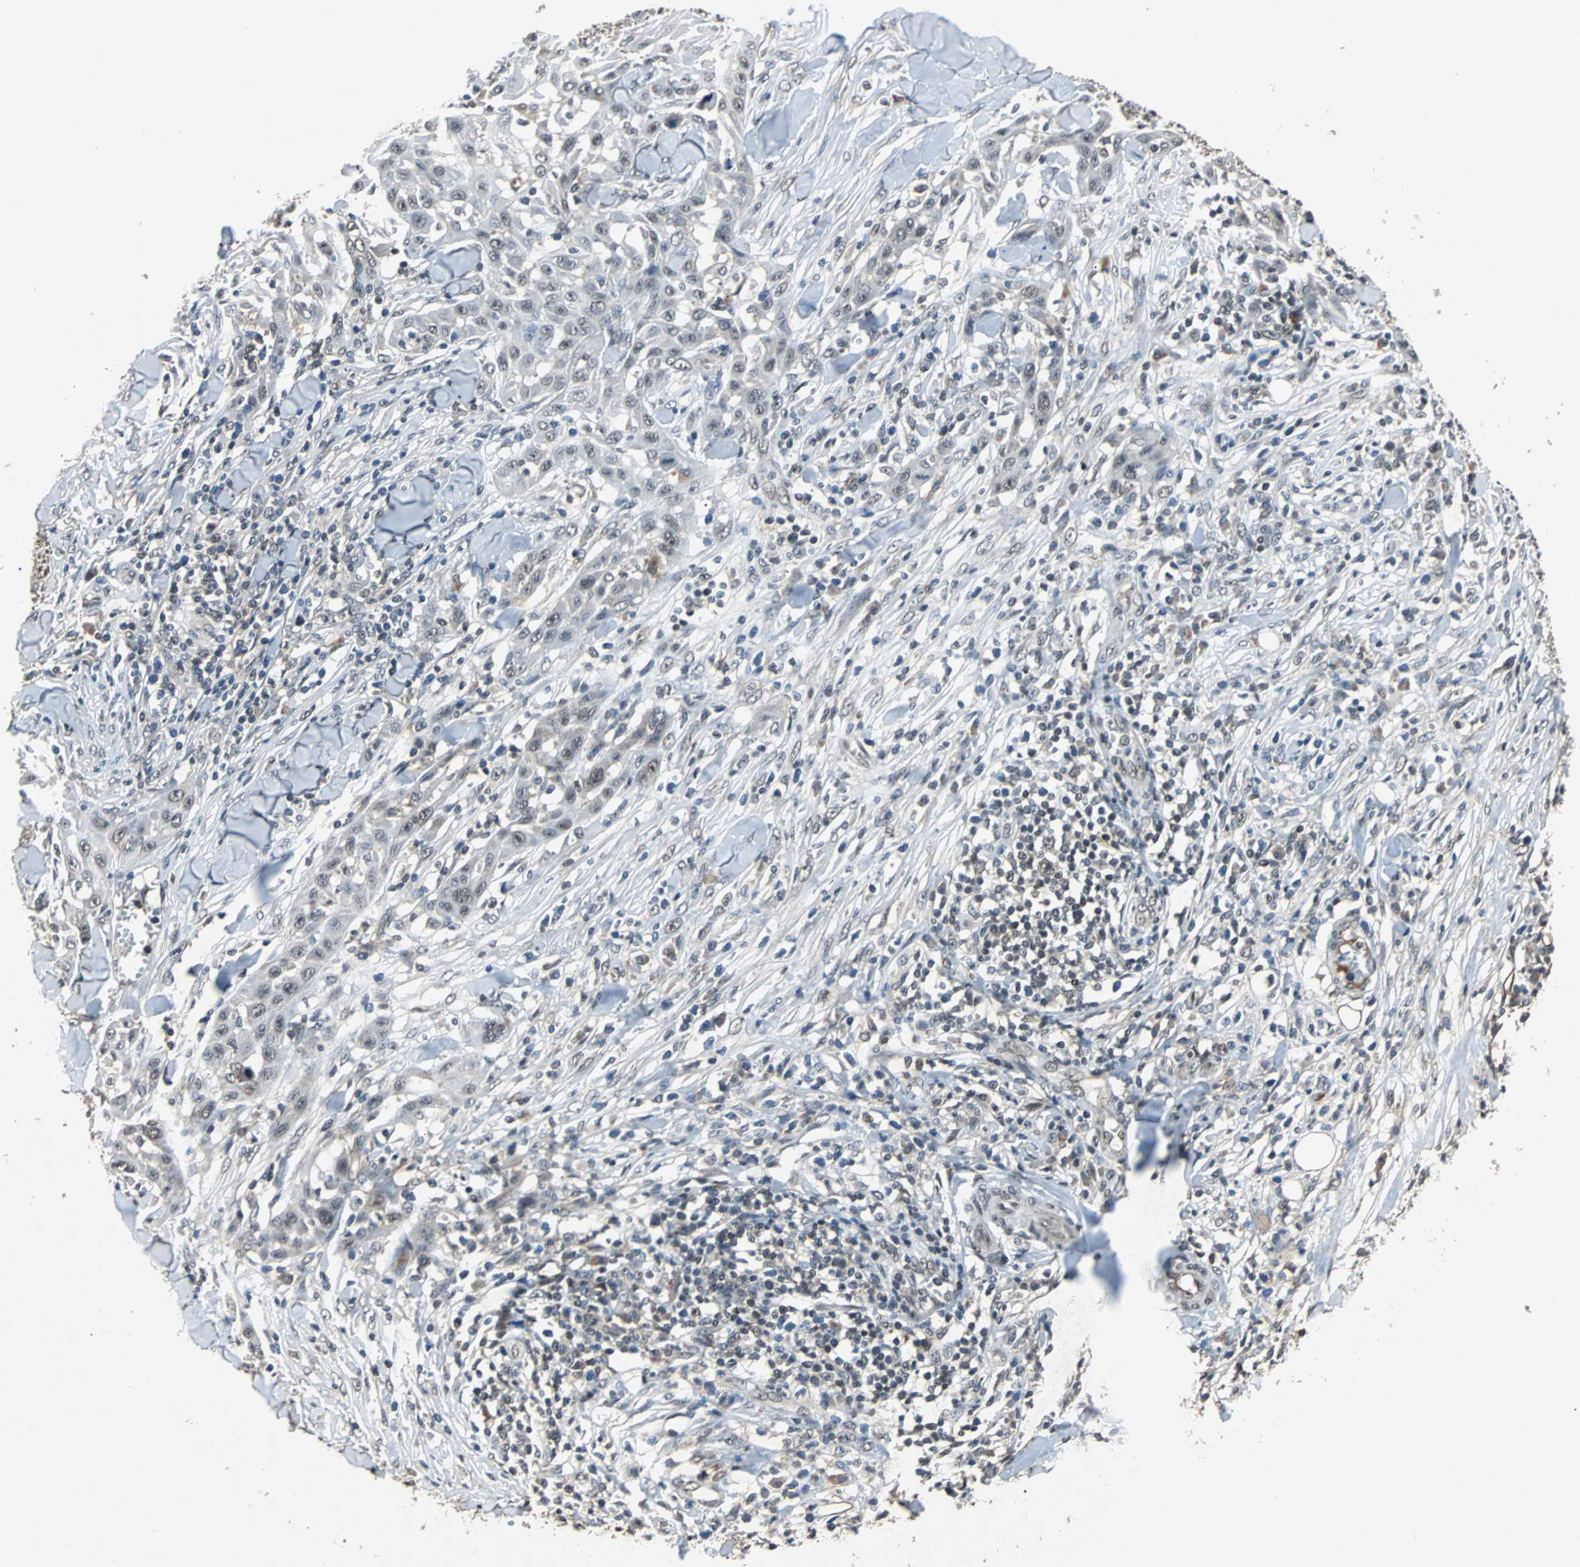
{"staining": {"intensity": "weak", "quantity": "<25%", "location": "nuclear"}, "tissue": "skin cancer", "cell_type": "Tumor cells", "image_type": "cancer", "snomed": [{"axis": "morphology", "description": "Squamous cell carcinoma, NOS"}, {"axis": "topography", "description": "Skin"}], "caption": "High magnification brightfield microscopy of skin squamous cell carcinoma stained with DAB (3,3'-diaminobenzidine) (brown) and counterstained with hematoxylin (blue): tumor cells show no significant positivity.", "gene": "PHC1", "patient": {"sex": "male", "age": 24}}